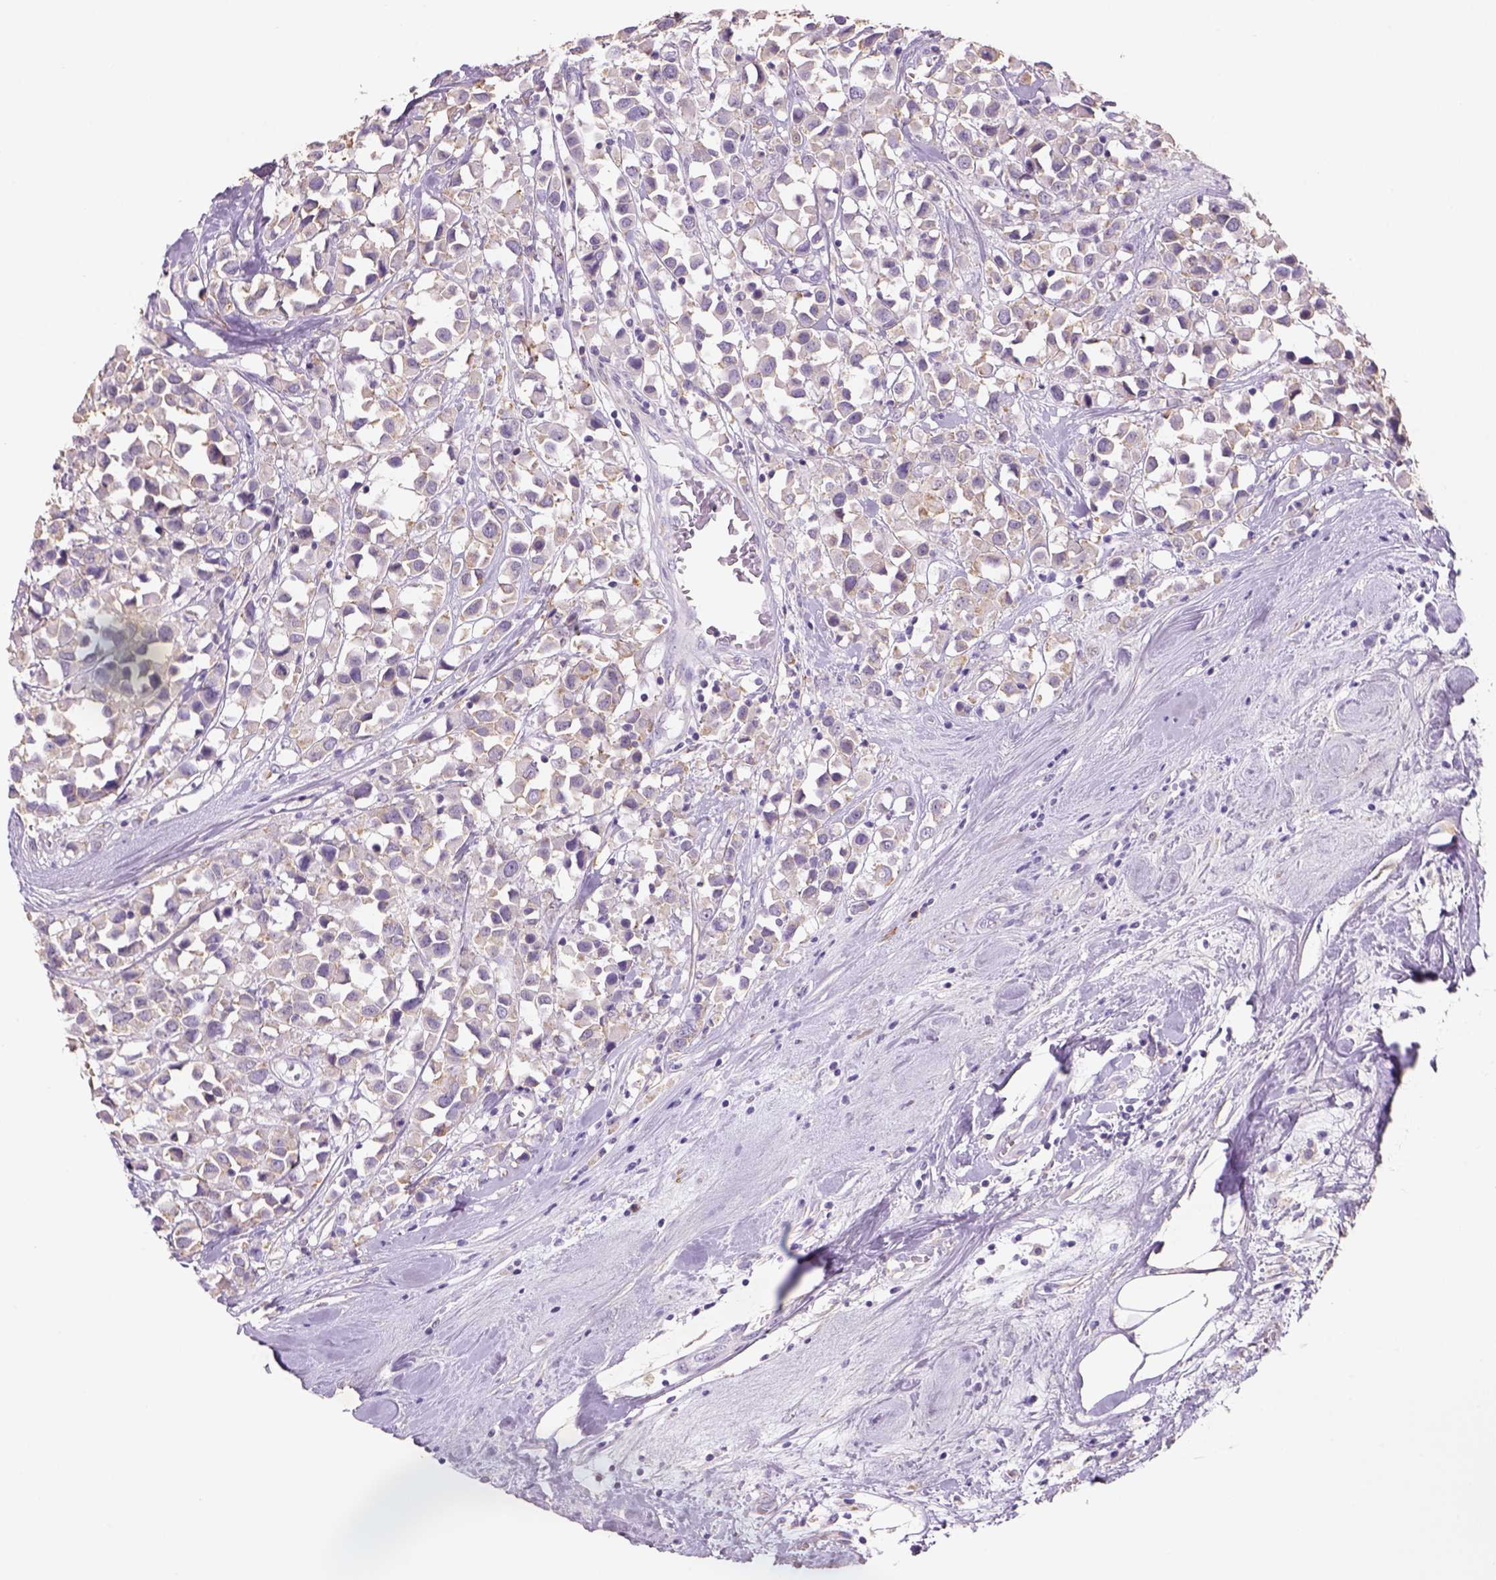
{"staining": {"intensity": "weak", "quantity": "25%-75%", "location": "cytoplasmic/membranous"}, "tissue": "breast cancer", "cell_type": "Tumor cells", "image_type": "cancer", "snomed": [{"axis": "morphology", "description": "Duct carcinoma"}, {"axis": "topography", "description": "Breast"}], "caption": "Immunohistochemistry (IHC) image of infiltrating ductal carcinoma (breast) stained for a protein (brown), which displays low levels of weak cytoplasmic/membranous staining in approximately 25%-75% of tumor cells.", "gene": "NAALAD2", "patient": {"sex": "female", "age": 61}}